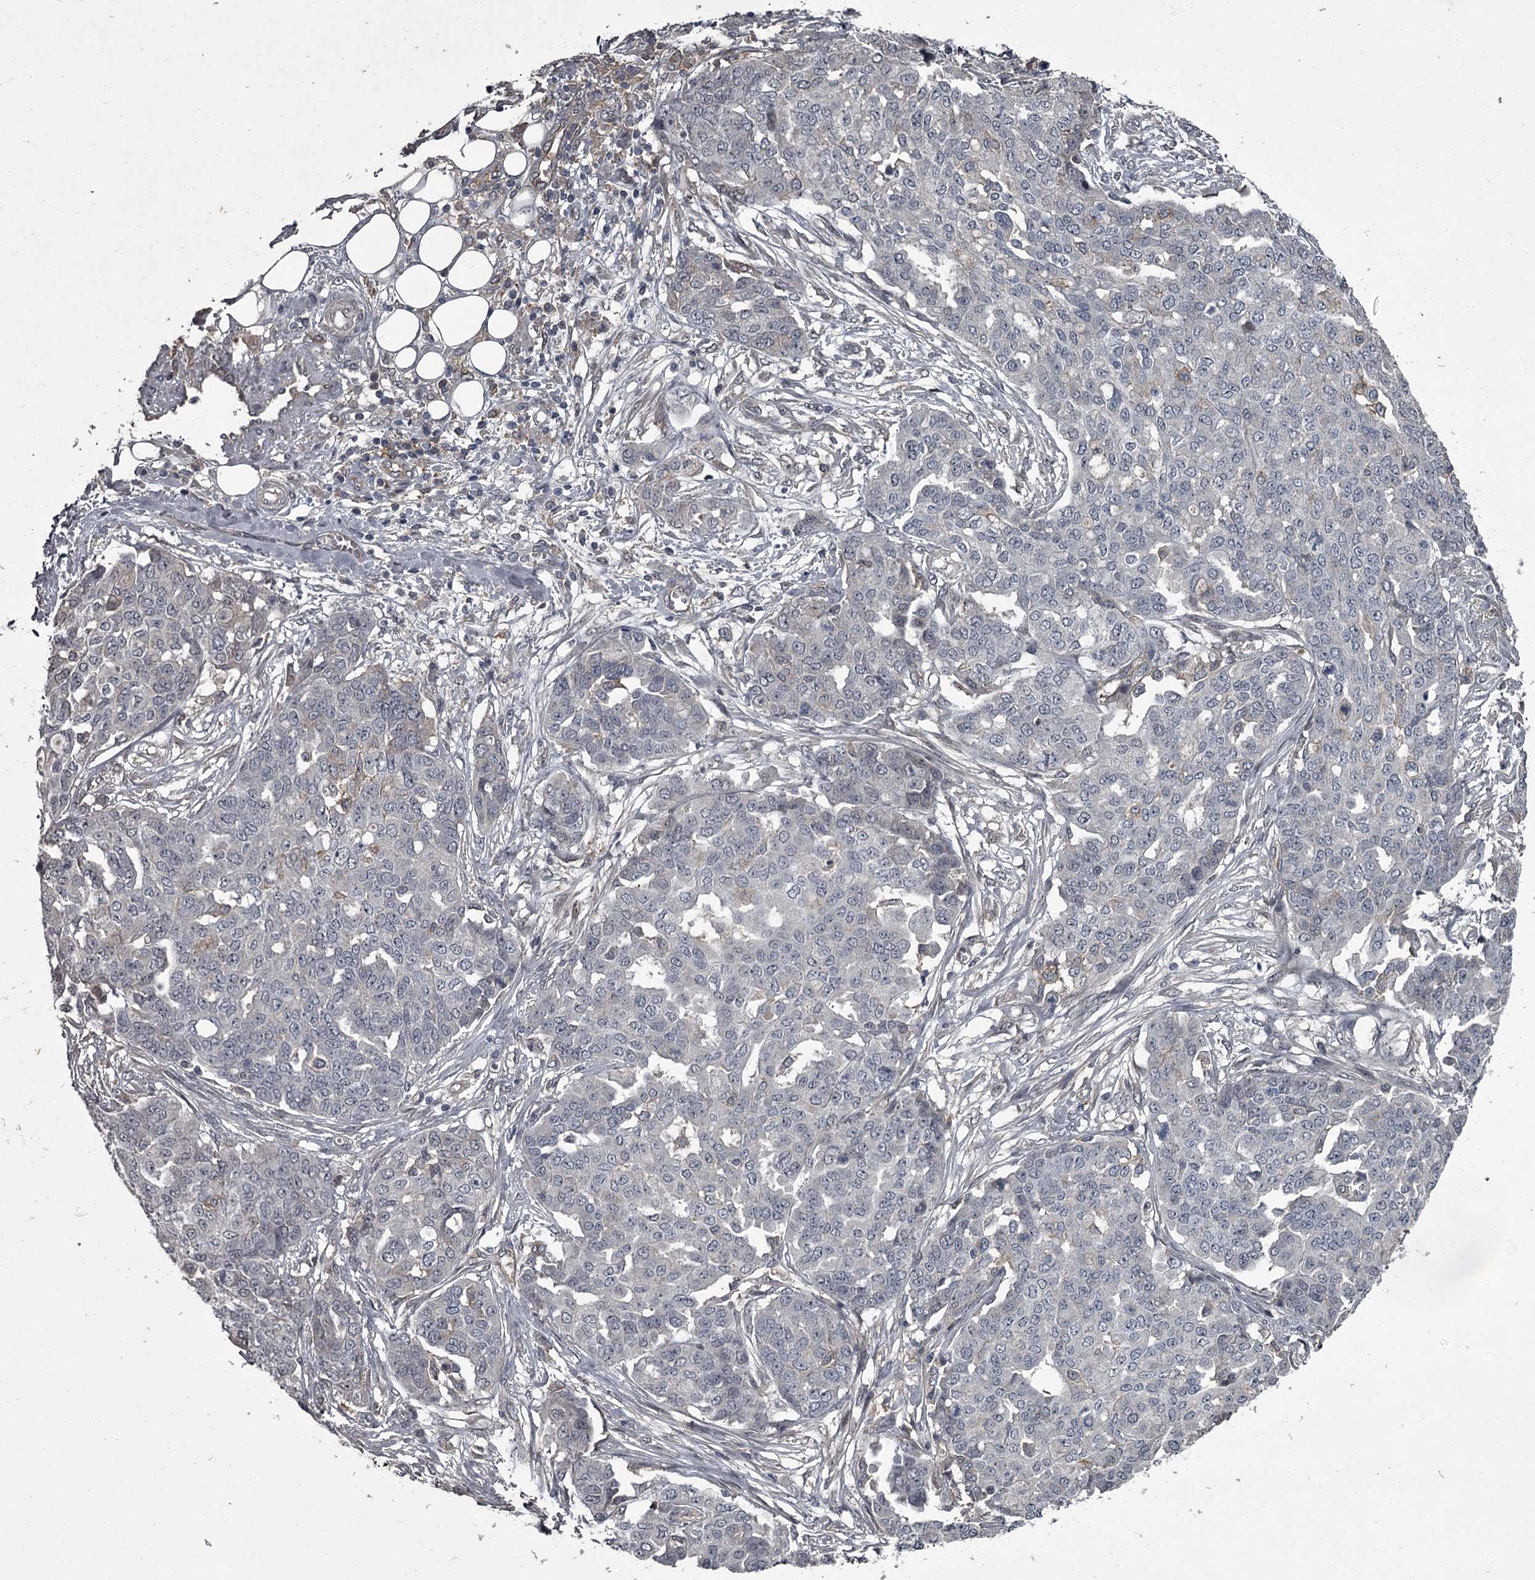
{"staining": {"intensity": "negative", "quantity": "none", "location": "none"}, "tissue": "ovarian cancer", "cell_type": "Tumor cells", "image_type": "cancer", "snomed": [{"axis": "morphology", "description": "Cystadenocarcinoma, serous, NOS"}, {"axis": "topography", "description": "Soft tissue"}, {"axis": "topography", "description": "Ovary"}], "caption": "An immunohistochemistry histopathology image of serous cystadenocarcinoma (ovarian) is shown. There is no staining in tumor cells of serous cystadenocarcinoma (ovarian).", "gene": "FLVCR2", "patient": {"sex": "female", "age": 57}}